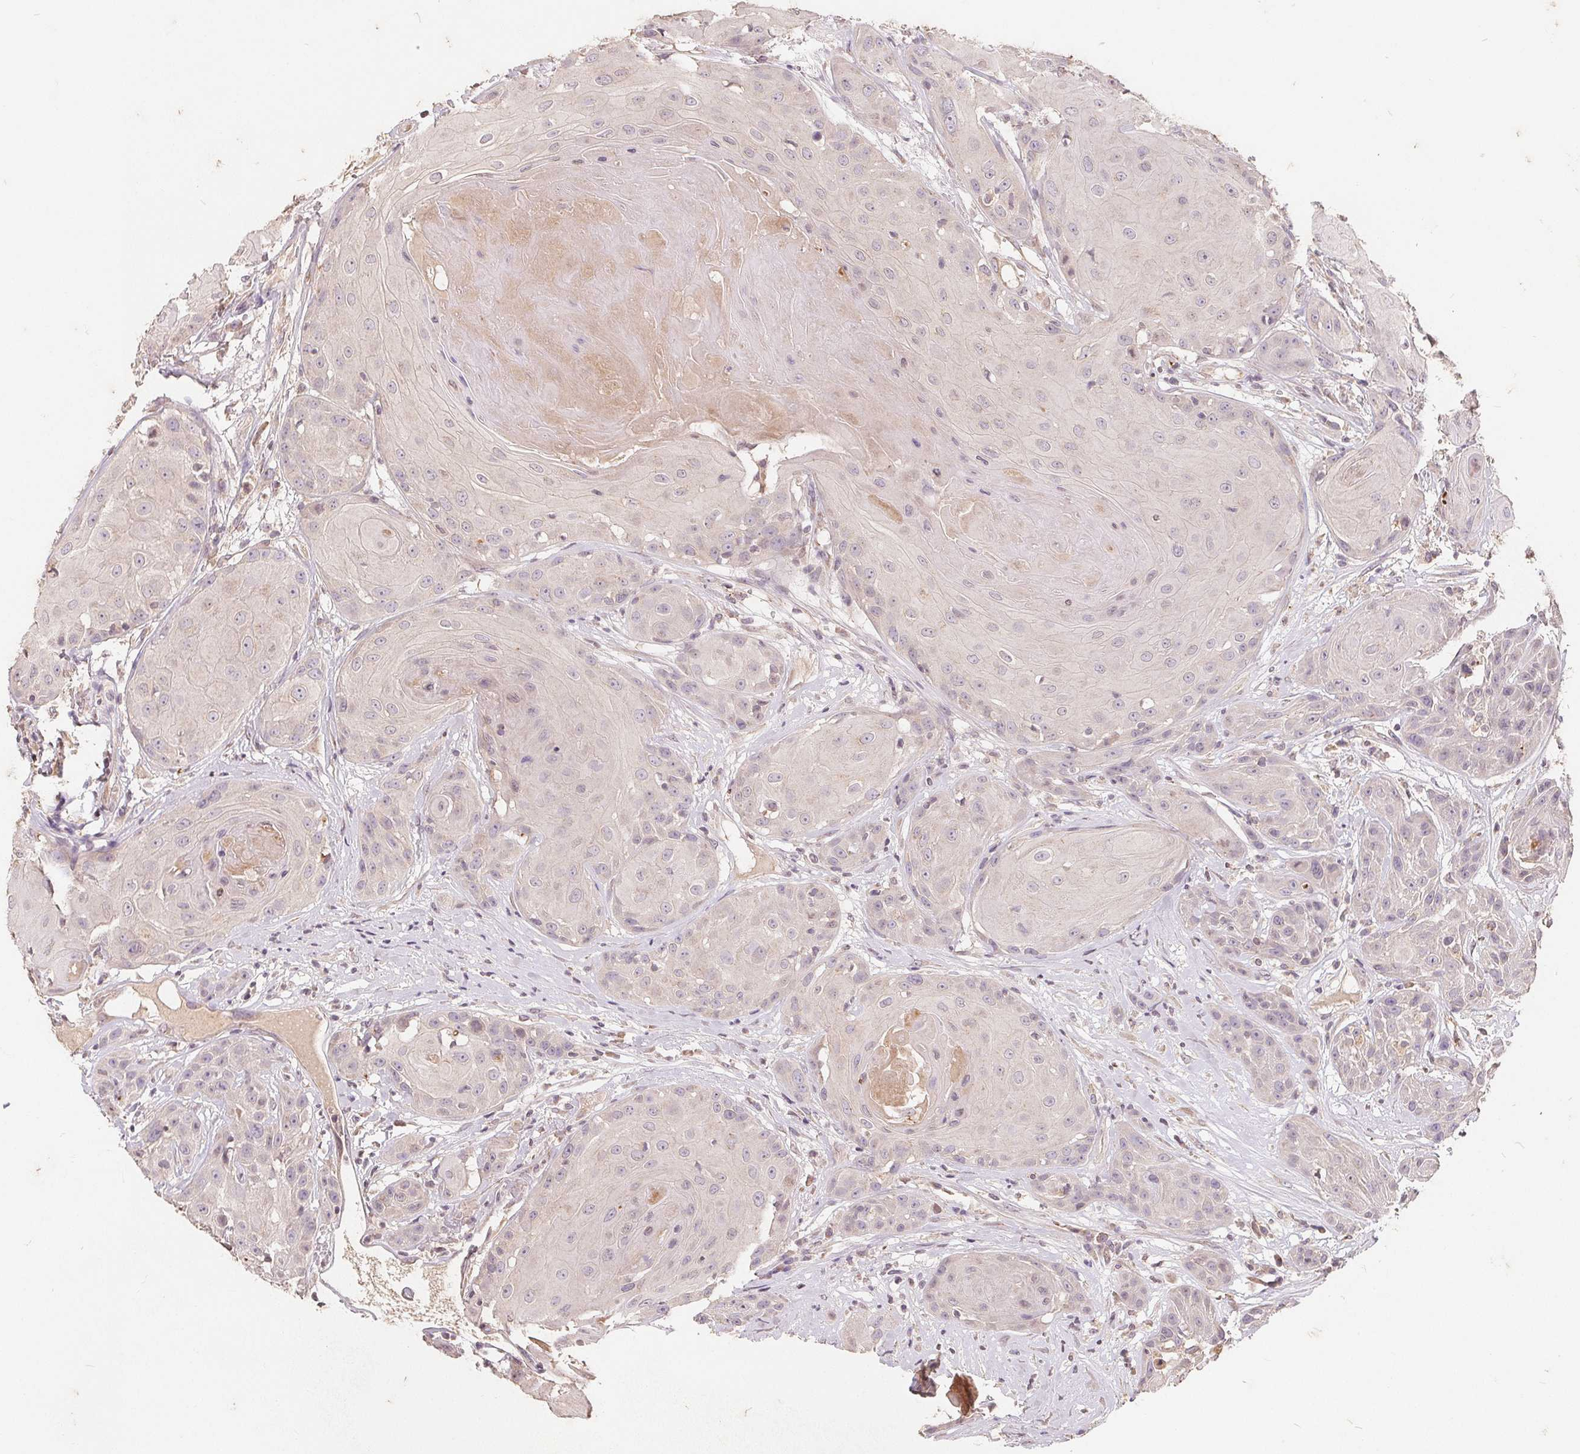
{"staining": {"intensity": "negative", "quantity": "none", "location": "none"}, "tissue": "head and neck cancer", "cell_type": "Tumor cells", "image_type": "cancer", "snomed": [{"axis": "morphology", "description": "Squamous cell carcinoma, NOS"}, {"axis": "topography", "description": "Skin"}, {"axis": "topography", "description": "Head-Neck"}], "caption": "Tumor cells show no significant expression in head and neck squamous cell carcinoma. The staining was performed using DAB (3,3'-diaminobenzidine) to visualize the protein expression in brown, while the nuclei were stained in blue with hematoxylin (Magnification: 20x).", "gene": "CDIPT", "patient": {"sex": "male", "age": 80}}